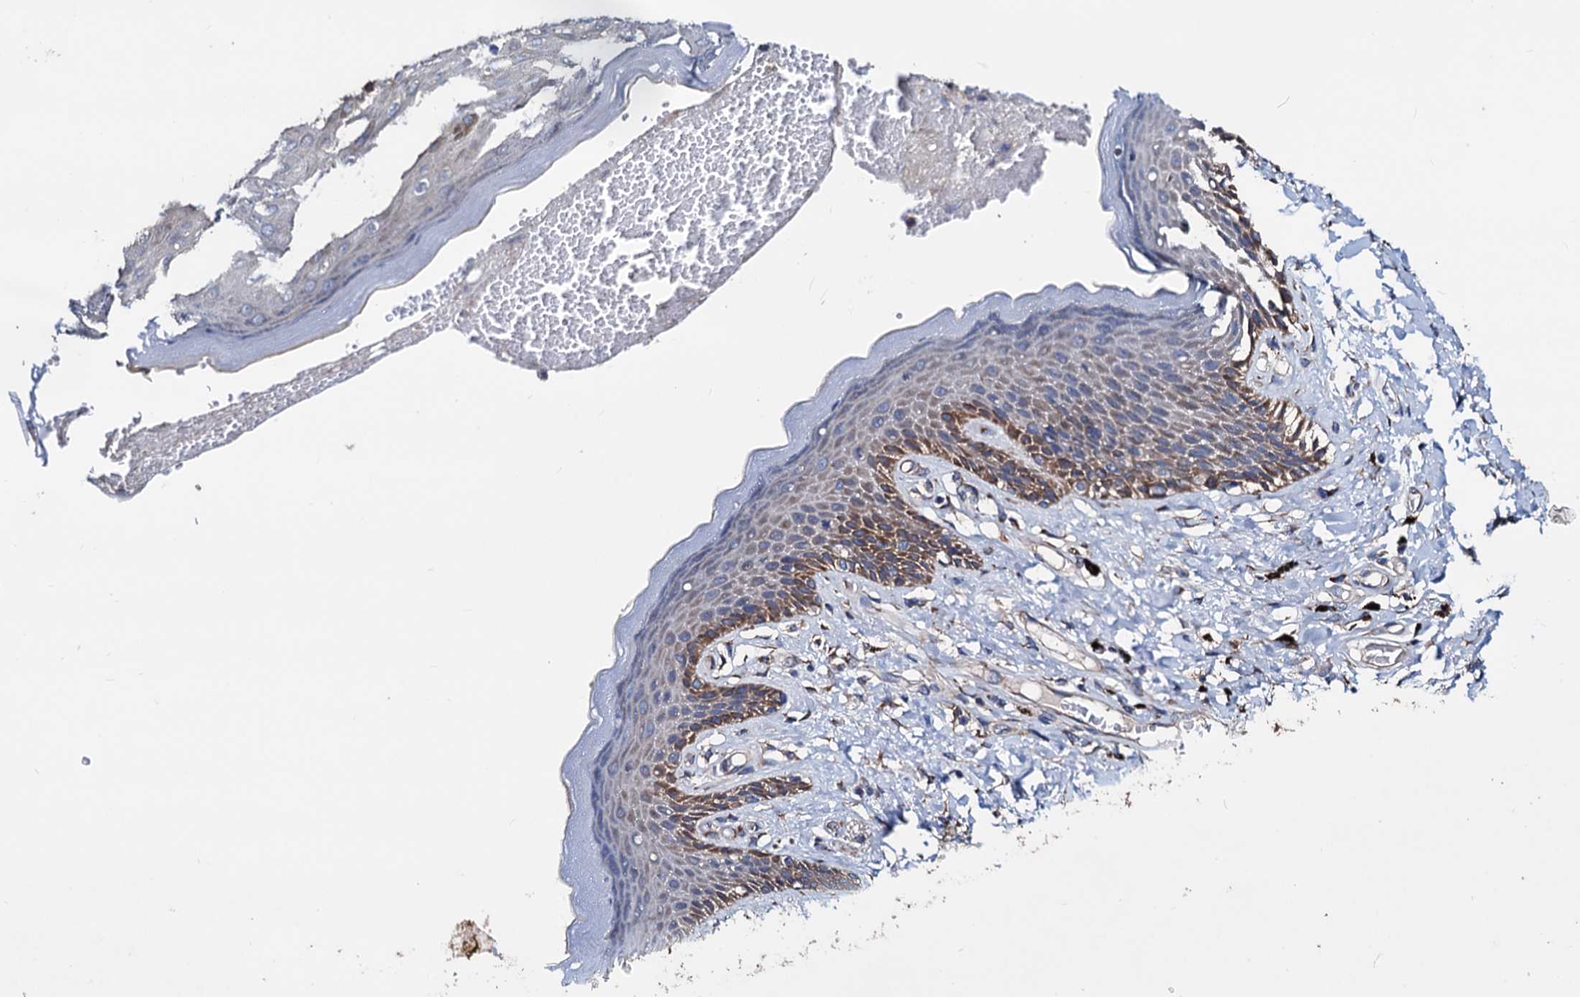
{"staining": {"intensity": "strong", "quantity": "25%-75%", "location": "cytoplasmic/membranous"}, "tissue": "skin", "cell_type": "Epidermal cells", "image_type": "normal", "snomed": [{"axis": "morphology", "description": "Normal tissue, NOS"}, {"axis": "topography", "description": "Anal"}], "caption": "Human skin stained for a protein (brown) shows strong cytoplasmic/membranous positive expression in approximately 25%-75% of epidermal cells.", "gene": "AKAP11", "patient": {"sex": "female", "age": 78}}